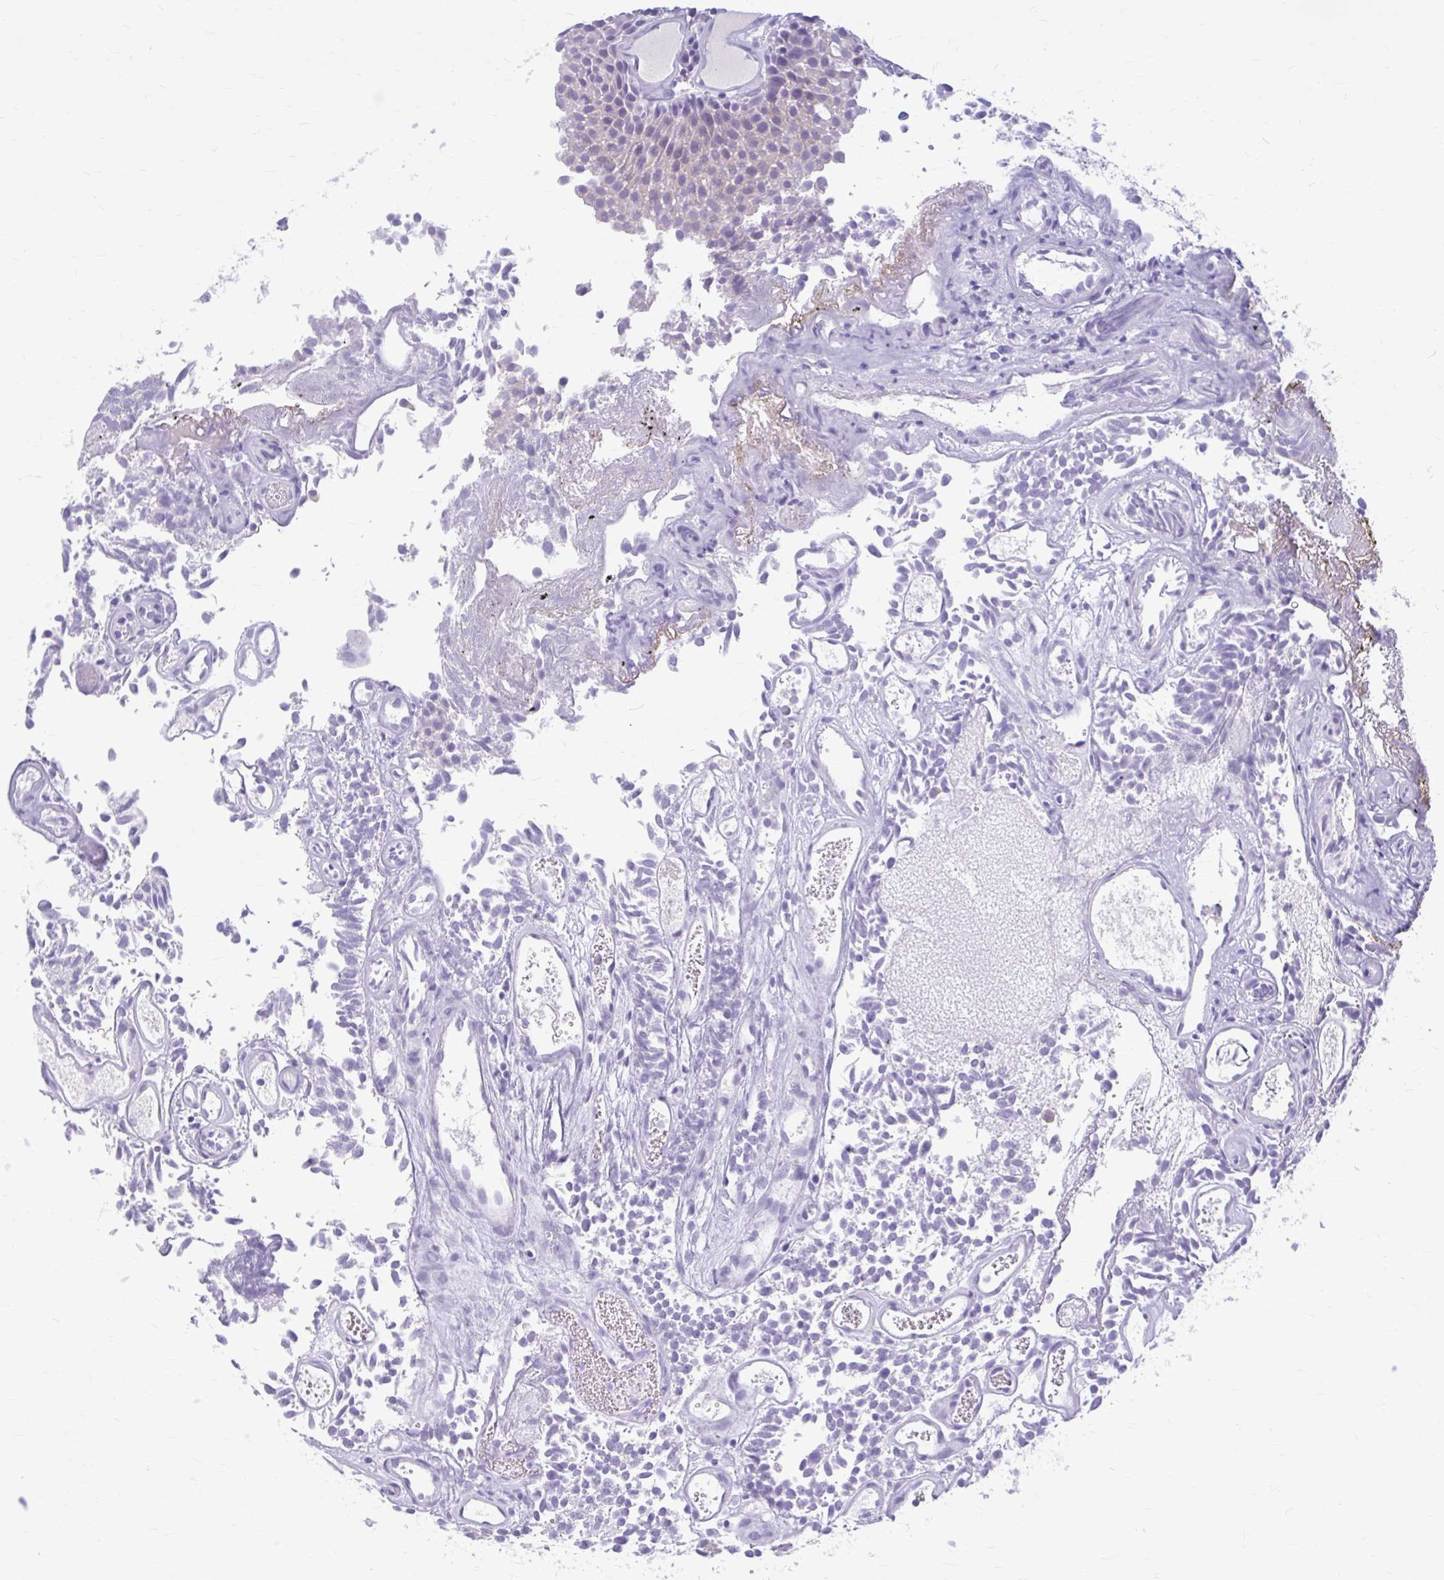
{"staining": {"intensity": "negative", "quantity": "none", "location": "none"}, "tissue": "urothelial cancer", "cell_type": "Tumor cells", "image_type": "cancer", "snomed": [{"axis": "morphology", "description": "Urothelial carcinoma, Low grade"}, {"axis": "topography", "description": "Urinary bladder"}], "caption": "Human urothelial cancer stained for a protein using immunohistochemistry shows no positivity in tumor cells.", "gene": "KLHDC7A", "patient": {"sex": "female", "age": 79}}